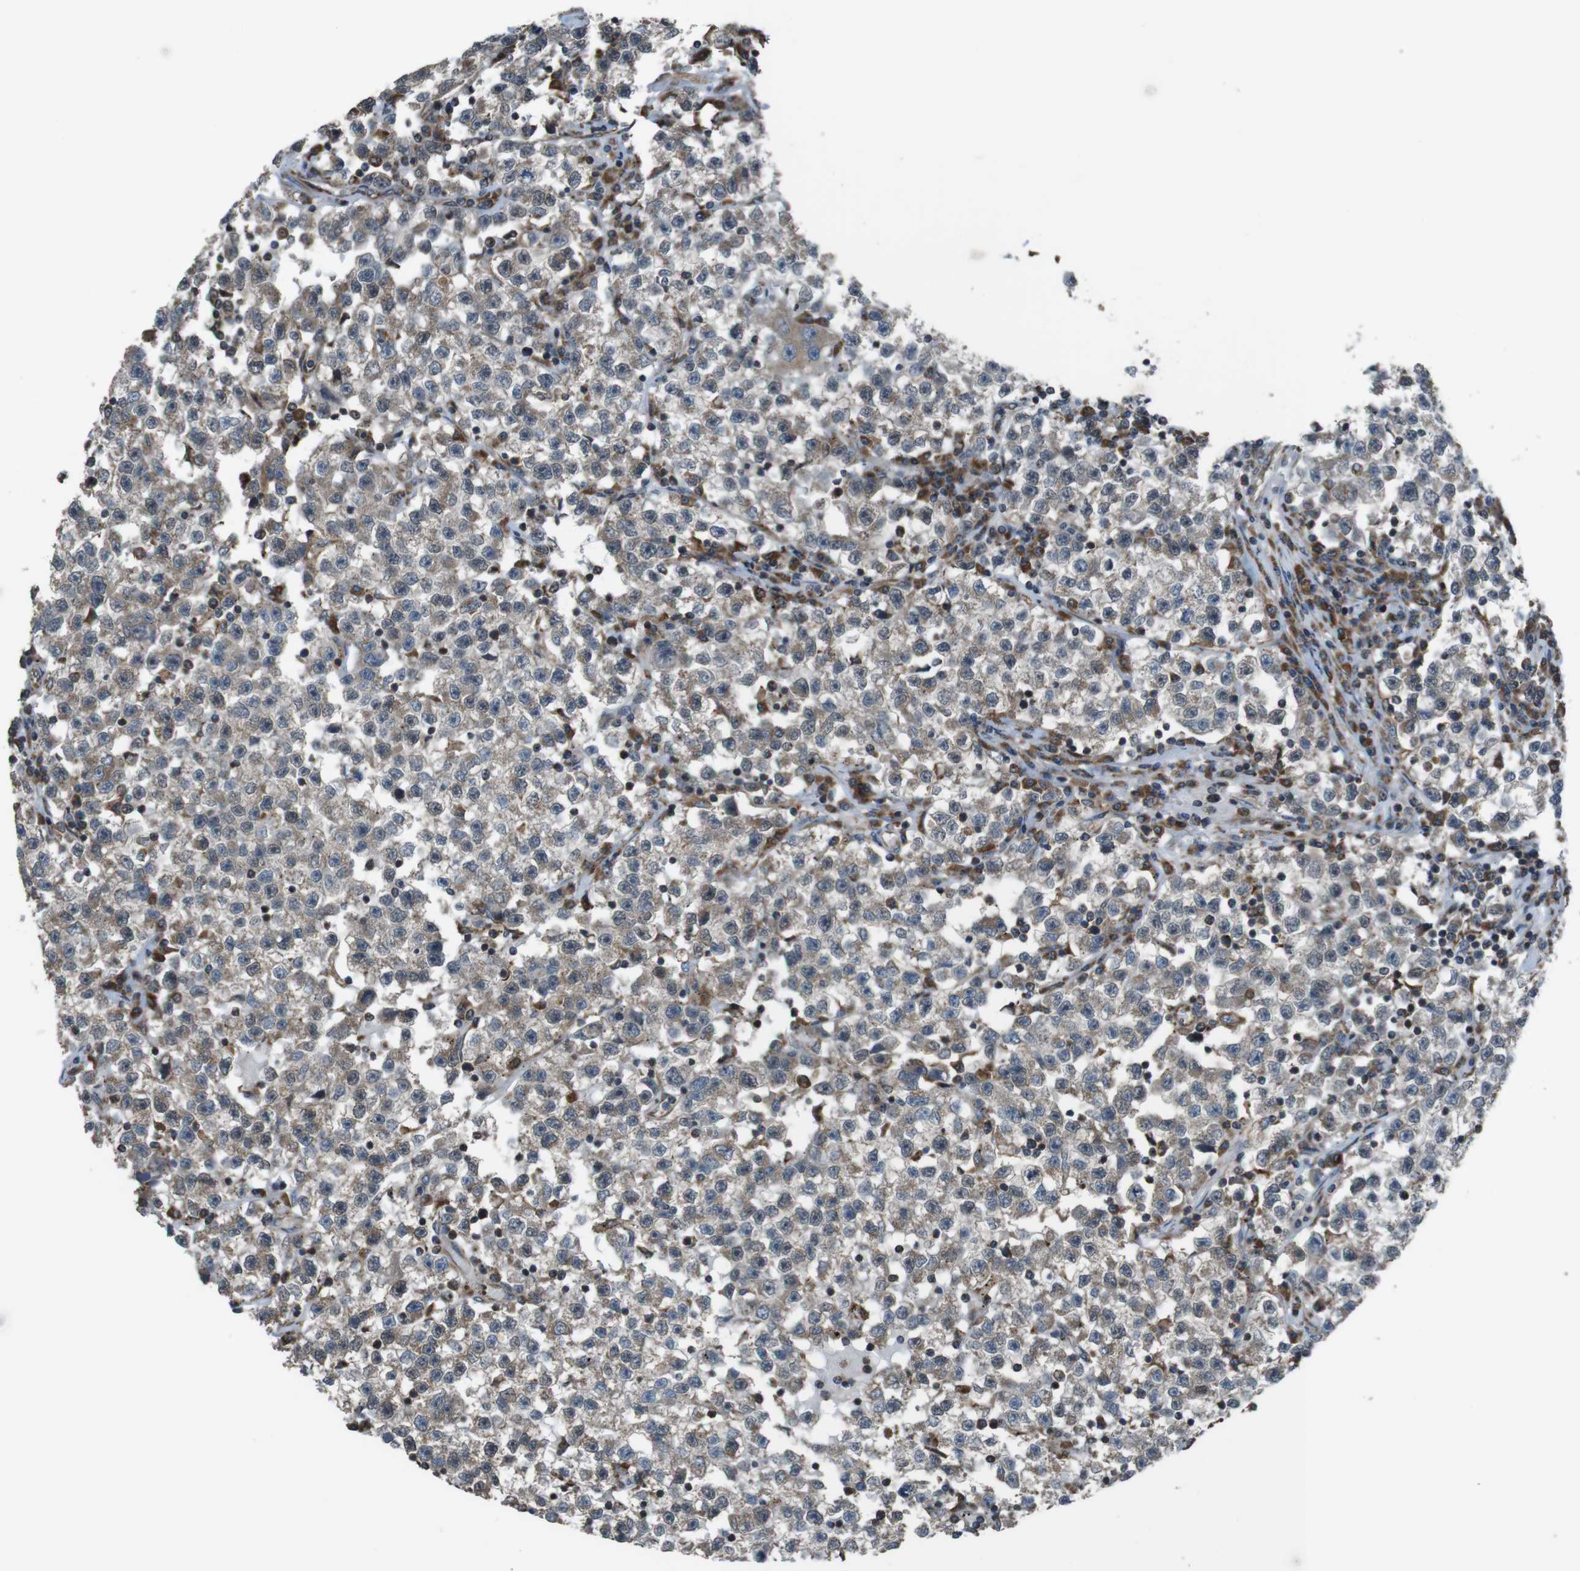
{"staining": {"intensity": "weak", "quantity": "25%-75%", "location": "cytoplasmic/membranous"}, "tissue": "testis cancer", "cell_type": "Tumor cells", "image_type": "cancer", "snomed": [{"axis": "morphology", "description": "Seminoma, NOS"}, {"axis": "topography", "description": "Testis"}], "caption": "Protein analysis of testis cancer (seminoma) tissue reveals weak cytoplasmic/membranous positivity in approximately 25%-75% of tumor cells.", "gene": "GIMAP8", "patient": {"sex": "male", "age": 22}}